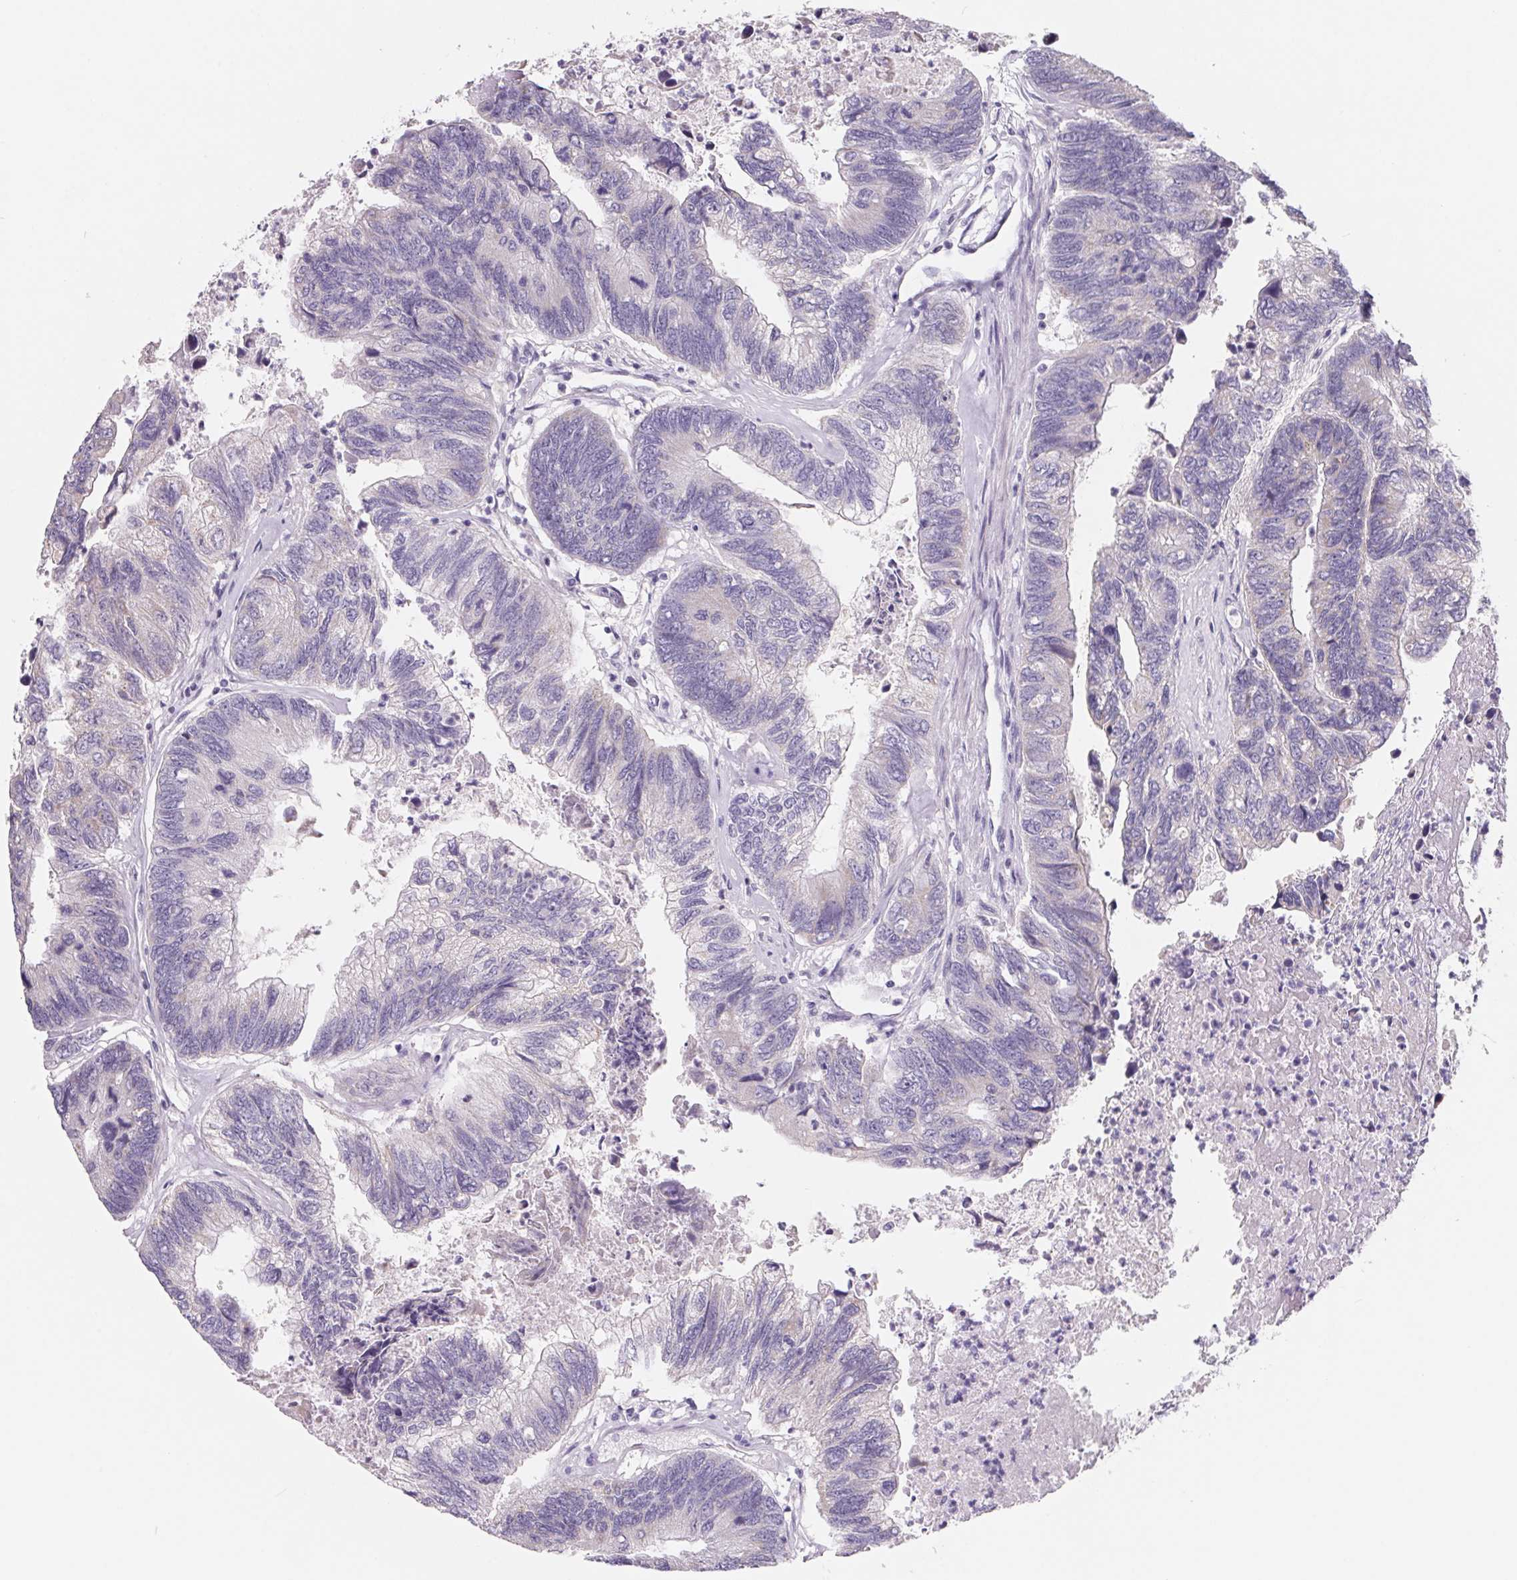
{"staining": {"intensity": "negative", "quantity": "none", "location": "none"}, "tissue": "colorectal cancer", "cell_type": "Tumor cells", "image_type": "cancer", "snomed": [{"axis": "morphology", "description": "Adenocarcinoma, NOS"}, {"axis": "topography", "description": "Colon"}], "caption": "Histopathology image shows no significant protein positivity in tumor cells of colorectal cancer.", "gene": "FDX1", "patient": {"sex": "female", "age": 67}}